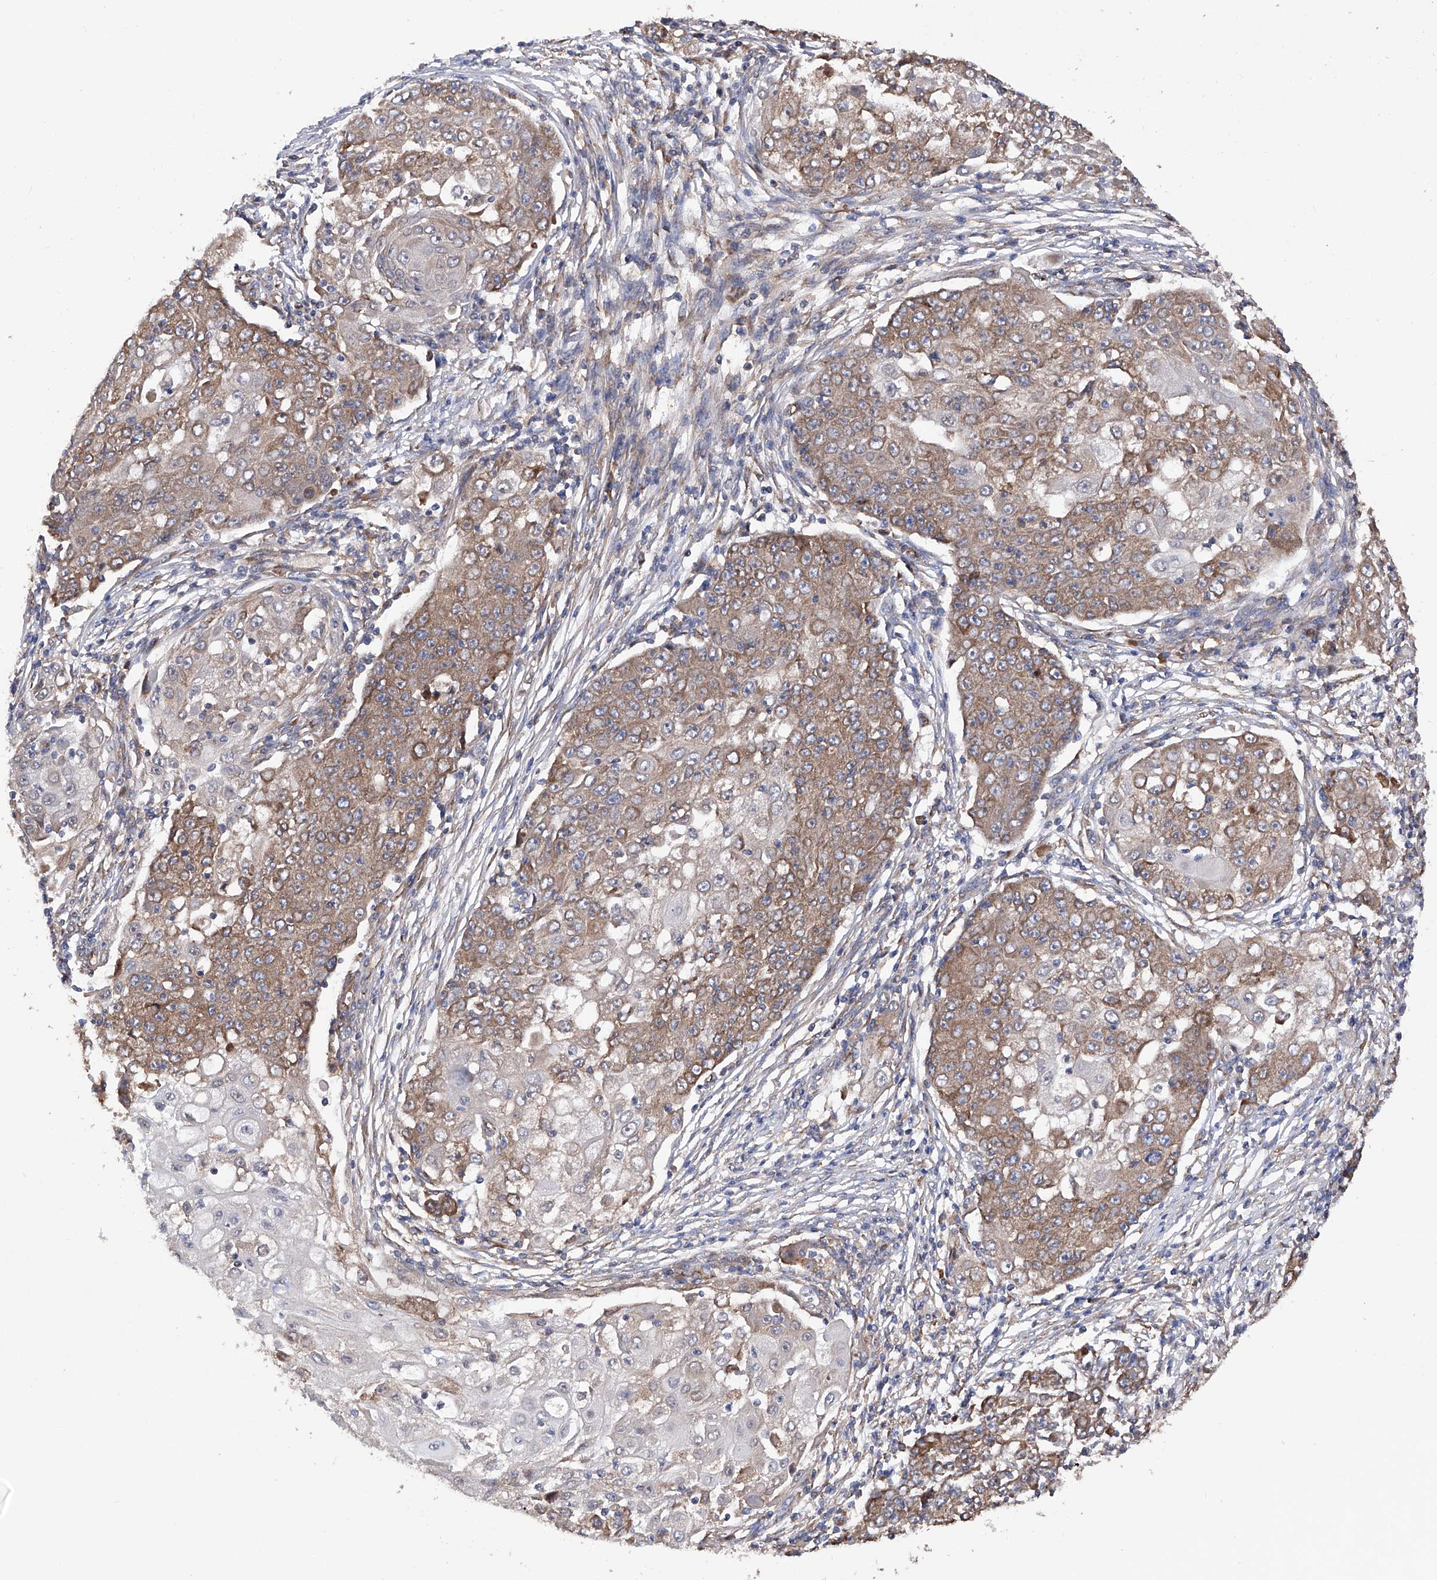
{"staining": {"intensity": "moderate", "quantity": ">75%", "location": "cytoplasmic/membranous"}, "tissue": "ovarian cancer", "cell_type": "Tumor cells", "image_type": "cancer", "snomed": [{"axis": "morphology", "description": "Carcinoma, endometroid"}, {"axis": "topography", "description": "Ovary"}], "caption": "High-magnification brightfield microscopy of ovarian endometroid carcinoma stained with DAB (3,3'-diaminobenzidine) (brown) and counterstained with hematoxylin (blue). tumor cells exhibit moderate cytoplasmic/membranous staining is appreciated in approximately>75% of cells. Using DAB (brown) and hematoxylin (blue) stains, captured at high magnification using brightfield microscopy.", "gene": "INPP5B", "patient": {"sex": "female", "age": 42}}